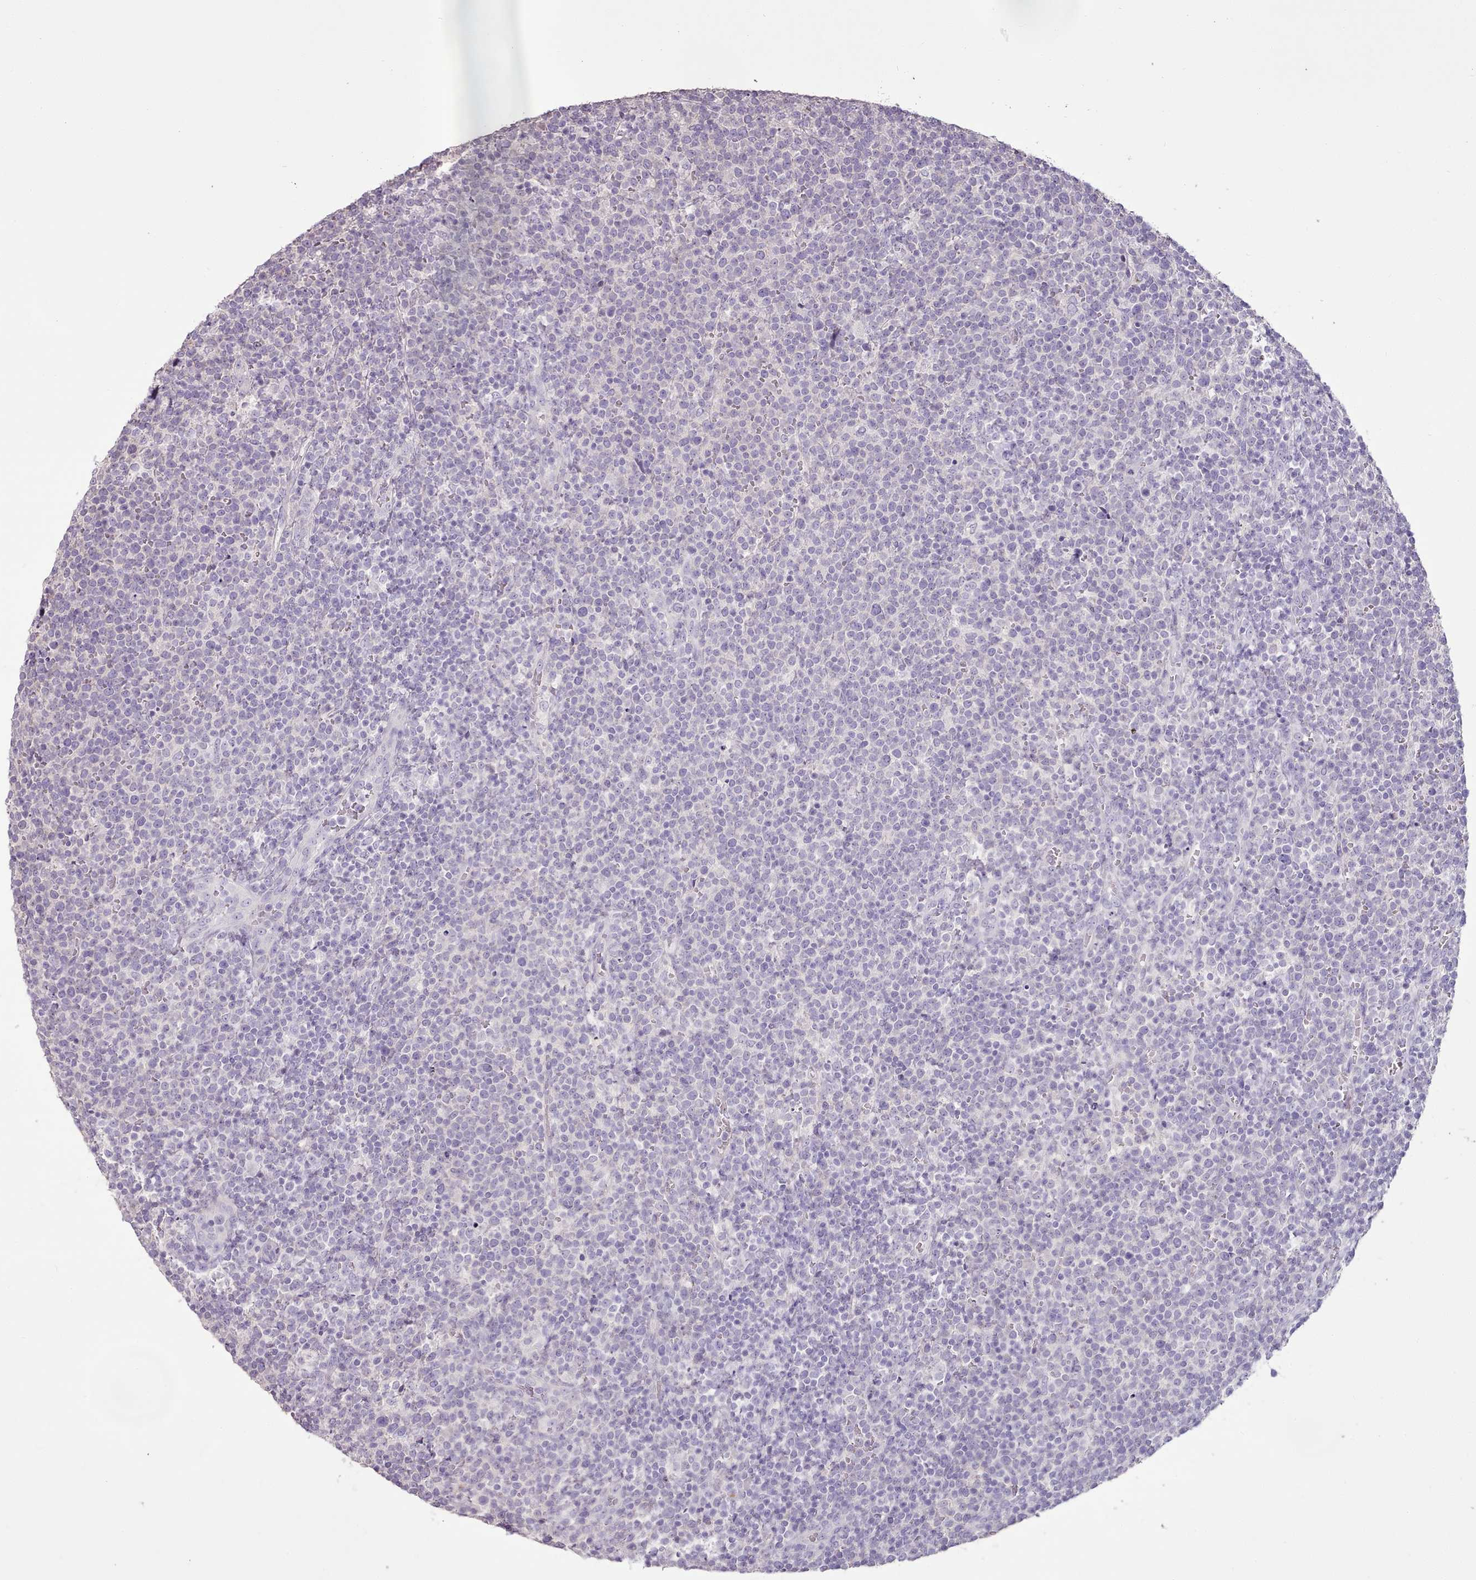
{"staining": {"intensity": "negative", "quantity": "none", "location": "none"}, "tissue": "lymphoma", "cell_type": "Tumor cells", "image_type": "cancer", "snomed": [{"axis": "morphology", "description": "Malignant lymphoma, non-Hodgkin's type, High grade"}, {"axis": "topography", "description": "Lymph node"}], "caption": "Human malignant lymphoma, non-Hodgkin's type (high-grade) stained for a protein using immunohistochemistry reveals no expression in tumor cells.", "gene": "BLOC1S2", "patient": {"sex": "male", "age": 61}}